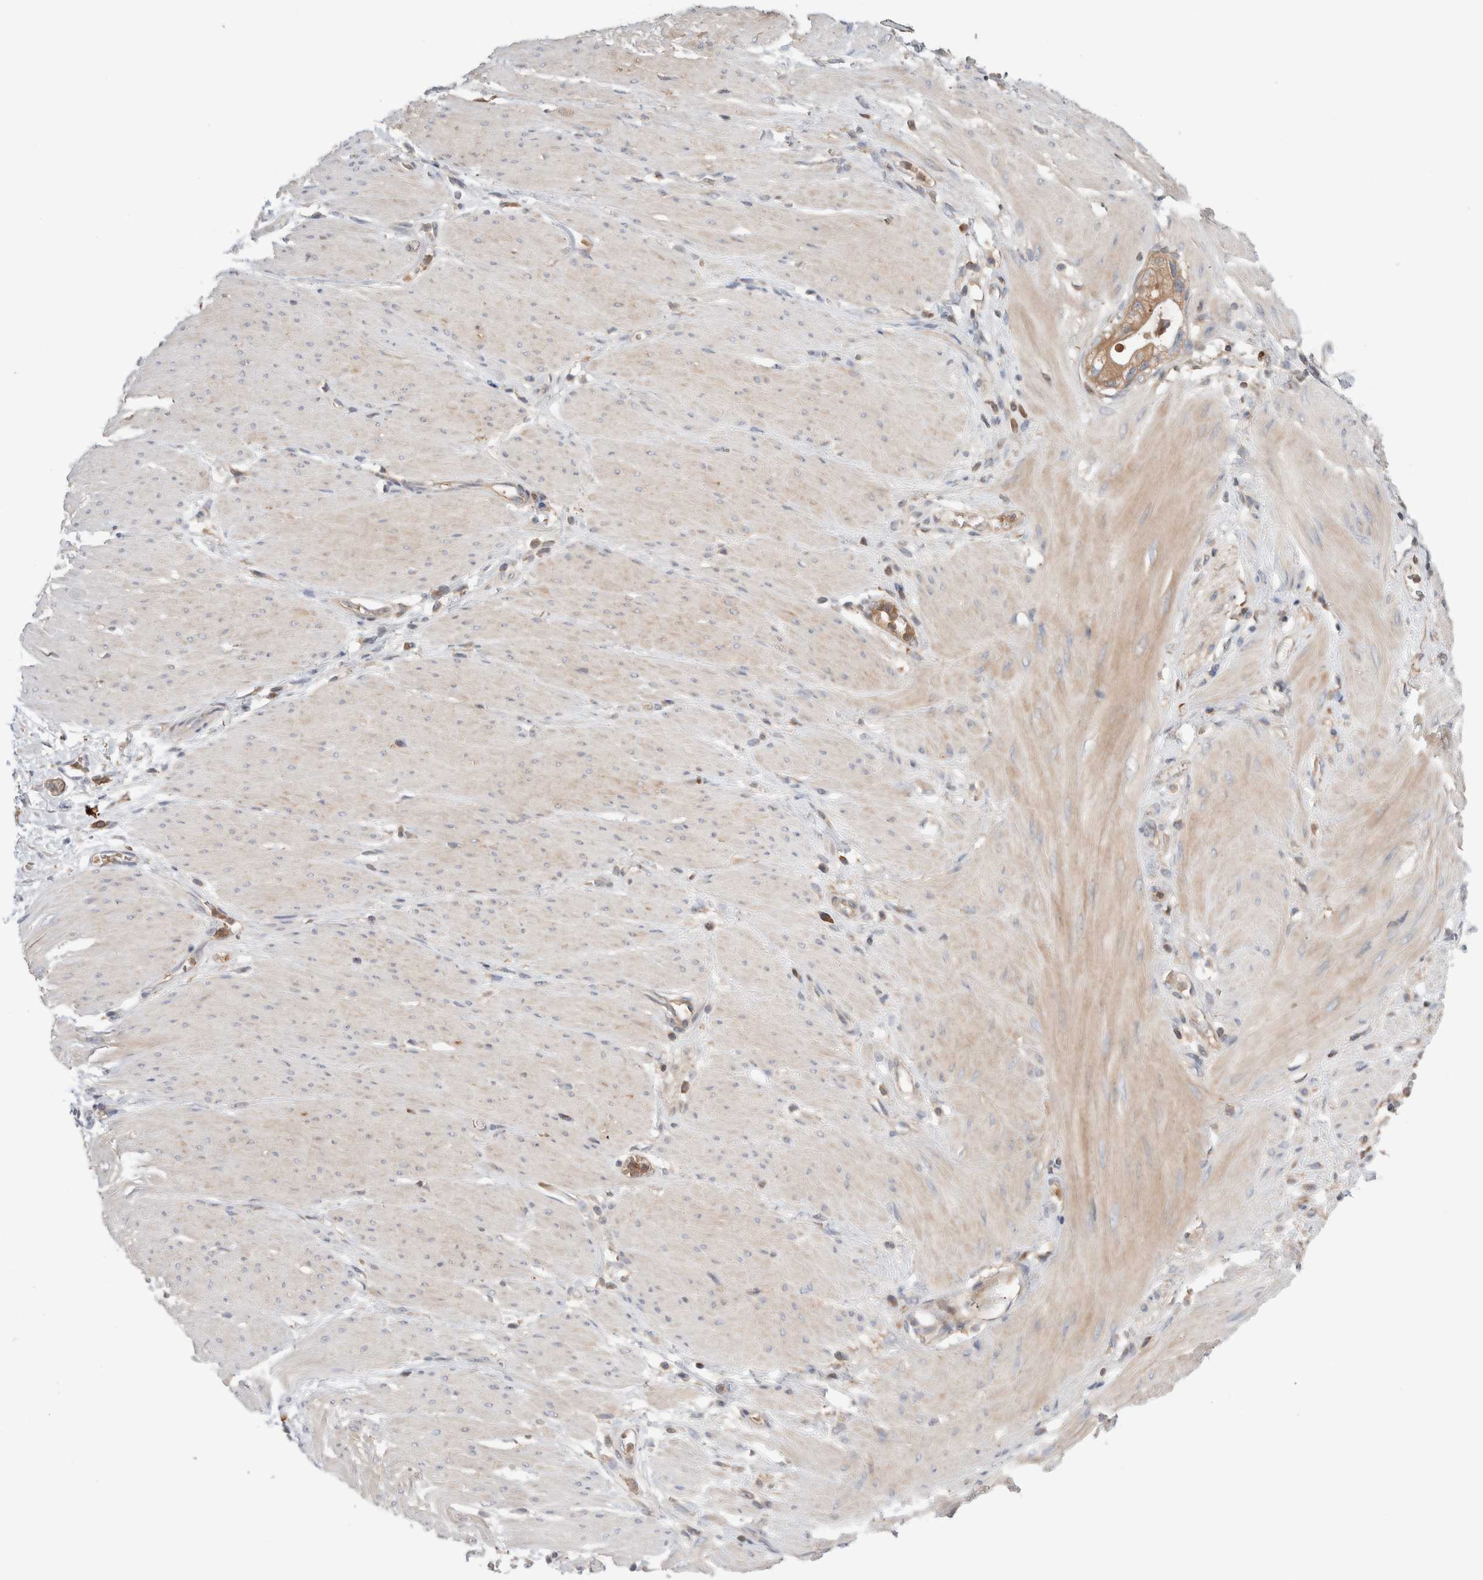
{"staining": {"intensity": "moderate", "quantity": ">75%", "location": "cytoplasmic/membranous"}, "tissue": "stomach cancer", "cell_type": "Tumor cells", "image_type": "cancer", "snomed": [{"axis": "morphology", "description": "Adenocarcinoma, NOS"}, {"axis": "topography", "description": "Stomach"}, {"axis": "topography", "description": "Stomach, lower"}], "caption": "Protein expression analysis of adenocarcinoma (stomach) exhibits moderate cytoplasmic/membranous expression in about >75% of tumor cells.", "gene": "KLHL14", "patient": {"sex": "female", "age": 48}}